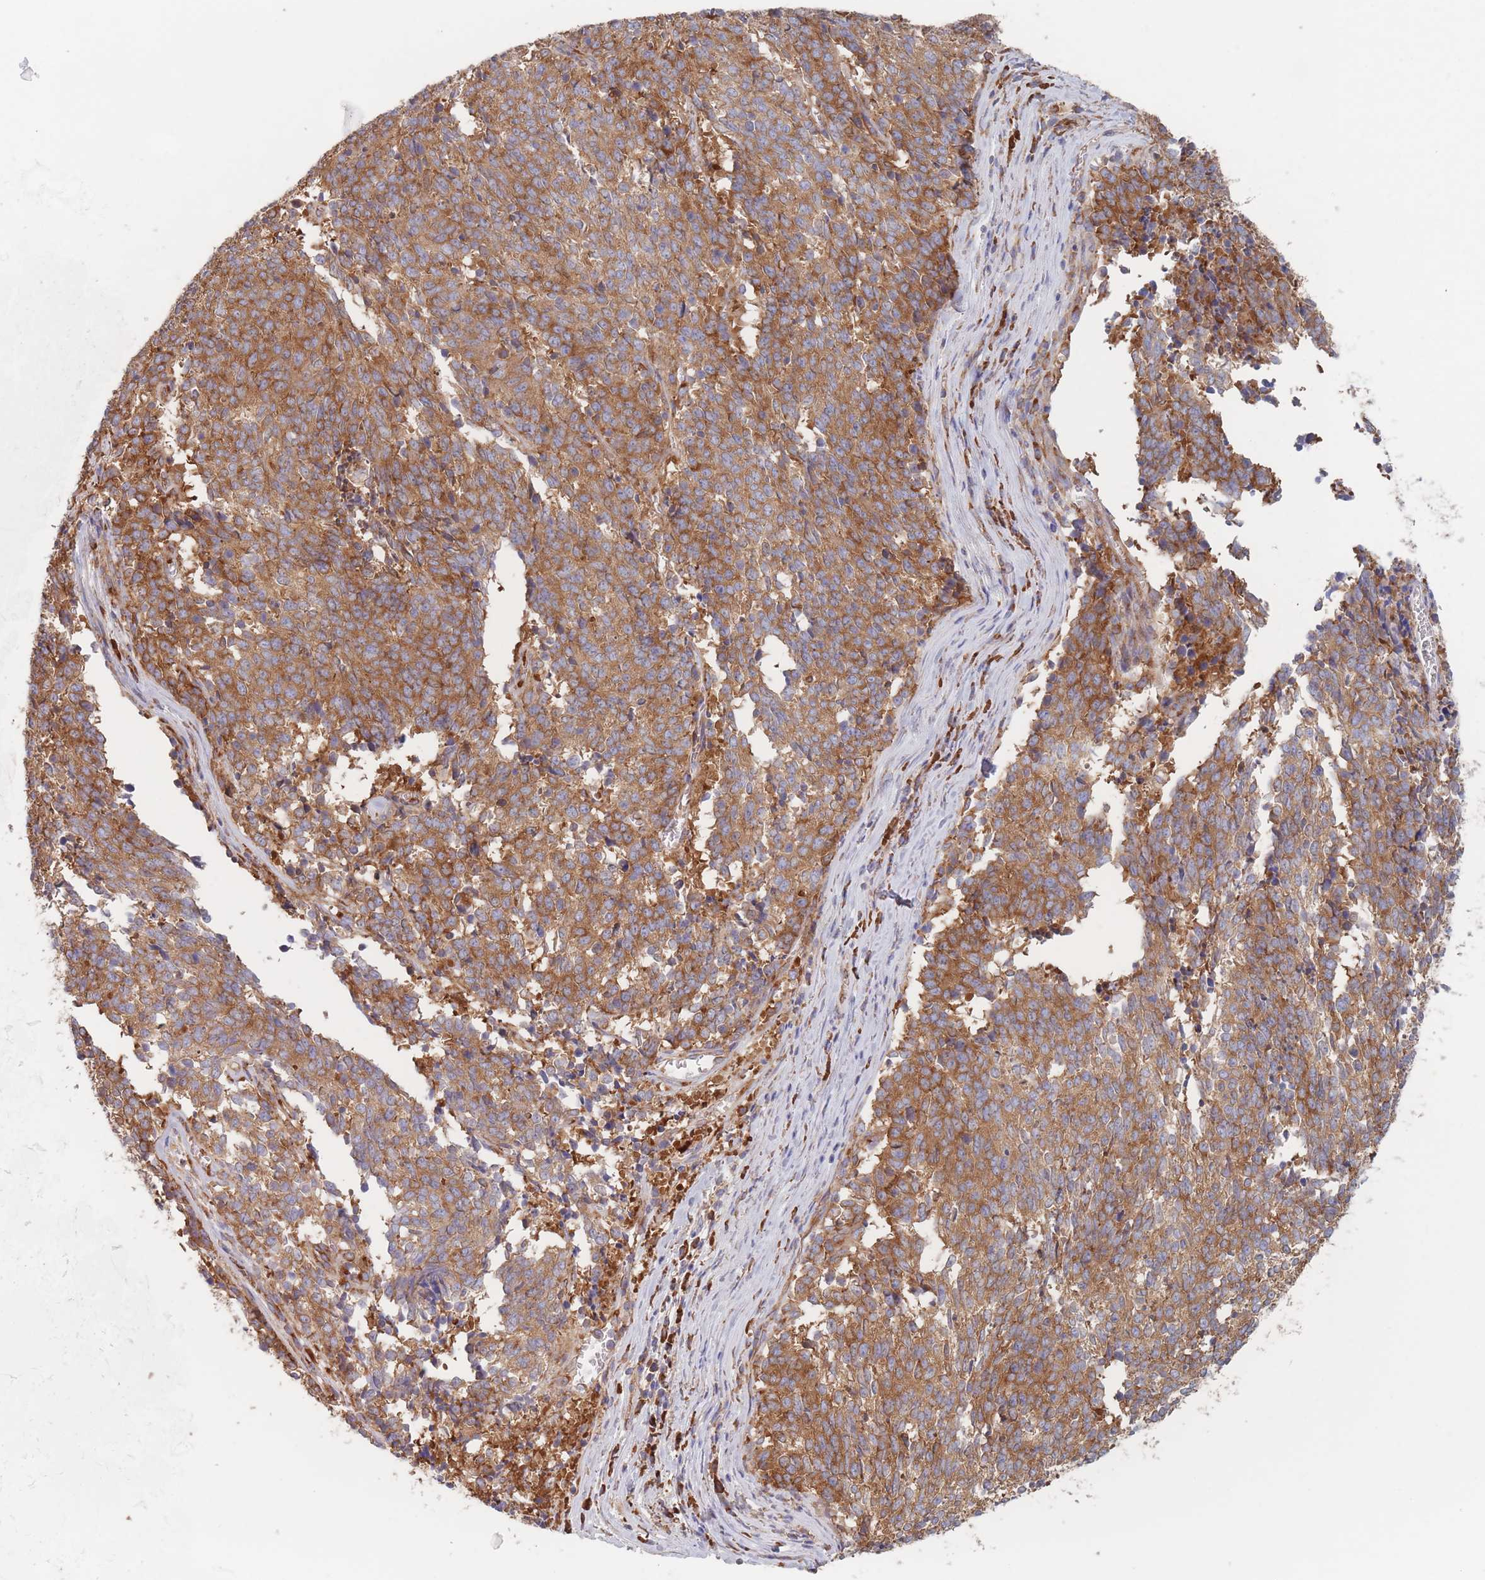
{"staining": {"intensity": "strong", "quantity": ">75%", "location": "cytoplasmic/membranous"}, "tissue": "cervical cancer", "cell_type": "Tumor cells", "image_type": "cancer", "snomed": [{"axis": "morphology", "description": "Squamous cell carcinoma, NOS"}, {"axis": "topography", "description": "Cervix"}], "caption": "Approximately >75% of tumor cells in cervical cancer (squamous cell carcinoma) exhibit strong cytoplasmic/membranous protein positivity as visualized by brown immunohistochemical staining.", "gene": "EEF1B2", "patient": {"sex": "female", "age": 29}}